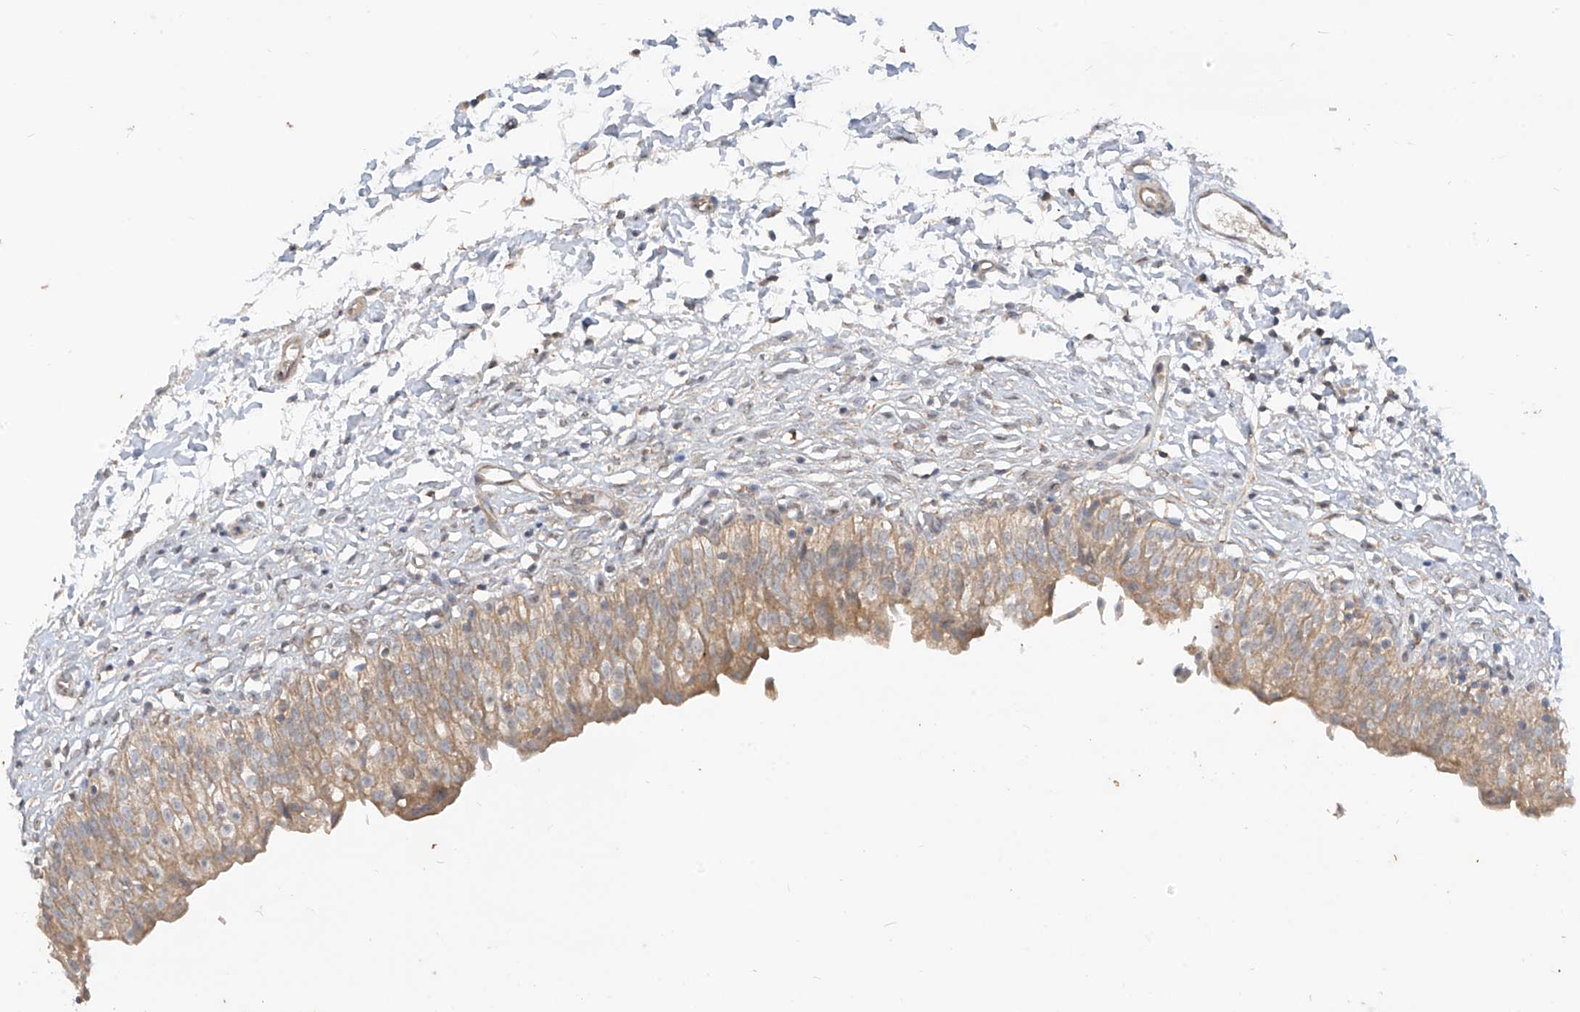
{"staining": {"intensity": "moderate", "quantity": ">75%", "location": "cytoplasmic/membranous"}, "tissue": "urinary bladder", "cell_type": "Urothelial cells", "image_type": "normal", "snomed": [{"axis": "morphology", "description": "Normal tissue, NOS"}, {"axis": "topography", "description": "Urinary bladder"}], "caption": "Urothelial cells exhibit medium levels of moderate cytoplasmic/membranous staining in approximately >75% of cells in normal human urinary bladder.", "gene": "MTUS2", "patient": {"sex": "male", "age": 55}}